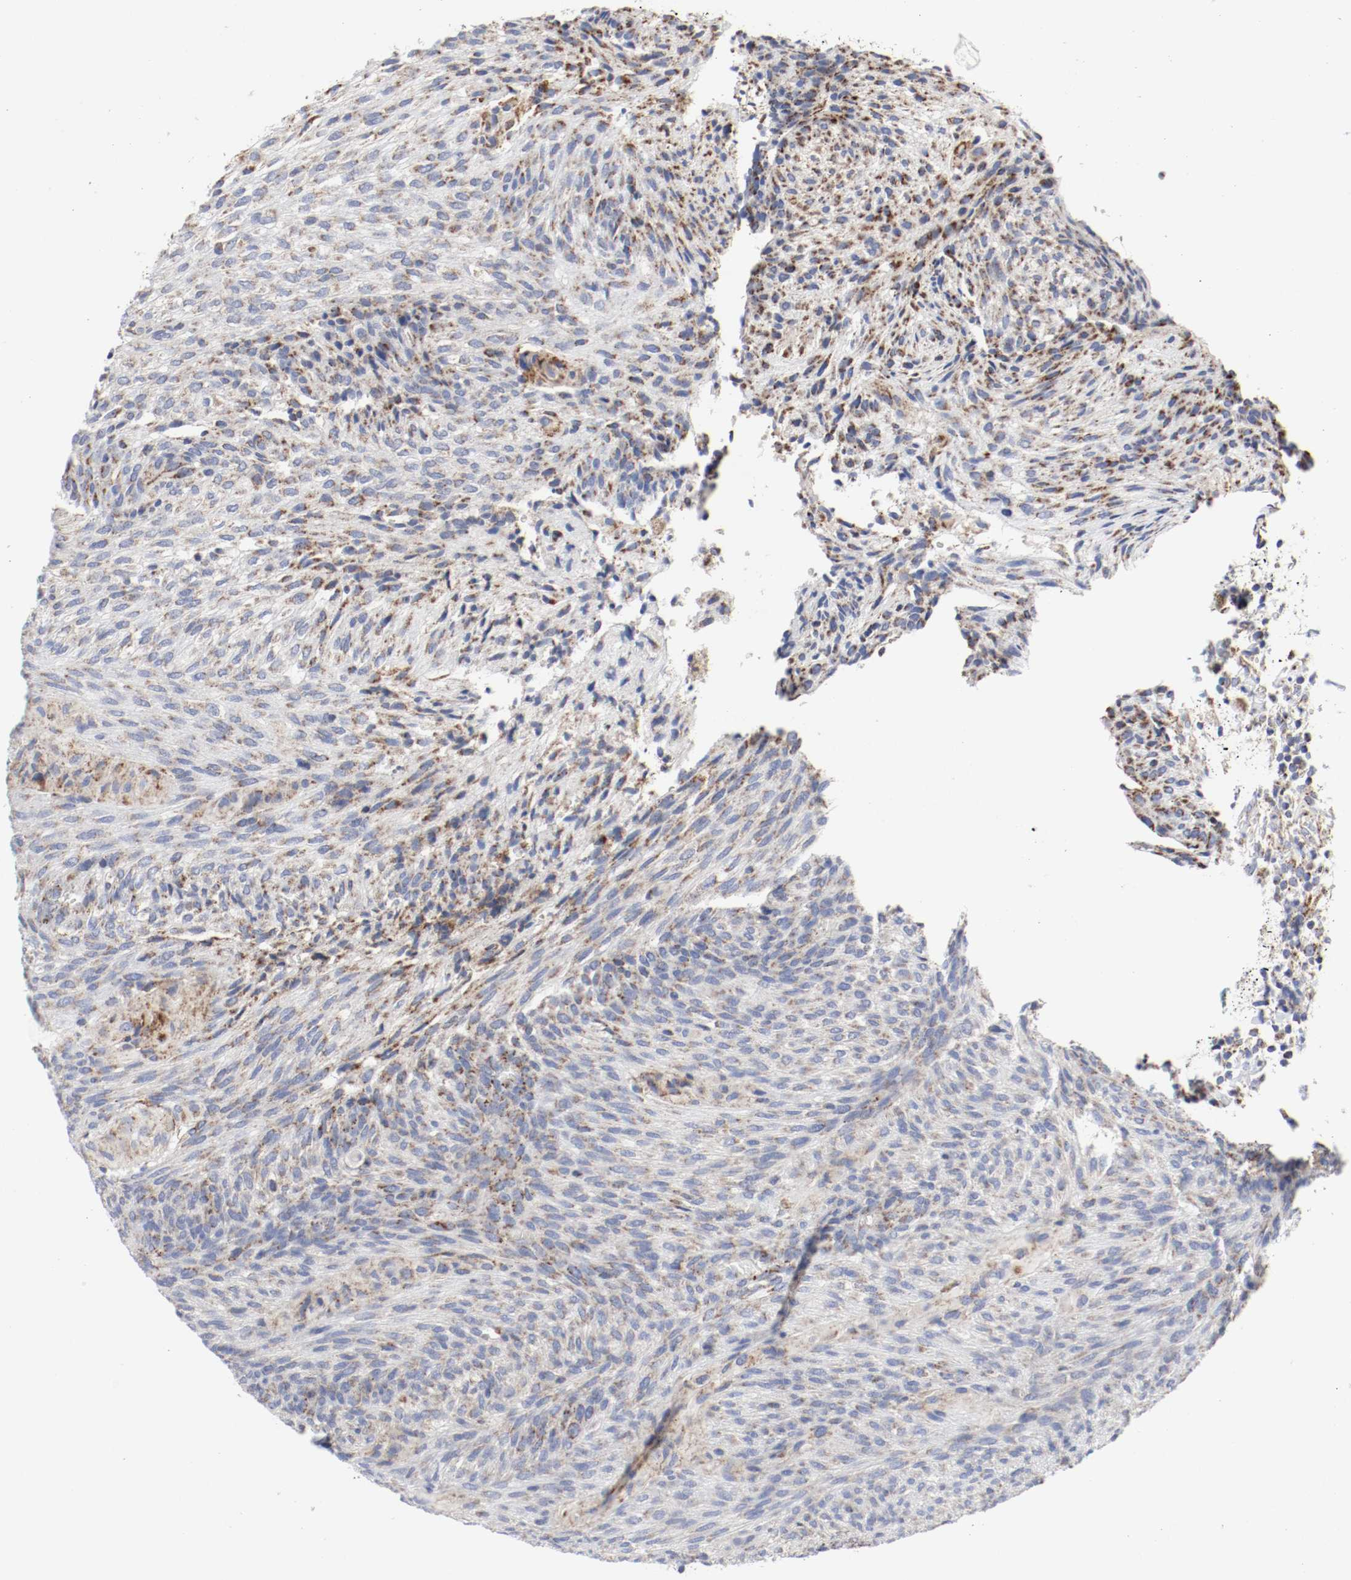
{"staining": {"intensity": "weak", "quantity": "25%-75%", "location": "cytoplasmic/membranous"}, "tissue": "glioma", "cell_type": "Tumor cells", "image_type": "cancer", "snomed": [{"axis": "morphology", "description": "Glioma, malignant, High grade"}, {"axis": "topography", "description": "Cerebral cortex"}], "caption": "Immunohistochemistry (IHC) image of neoplastic tissue: human glioma stained using immunohistochemistry displays low levels of weak protein expression localized specifically in the cytoplasmic/membranous of tumor cells, appearing as a cytoplasmic/membranous brown color.", "gene": "AFG3L2", "patient": {"sex": "female", "age": 55}}